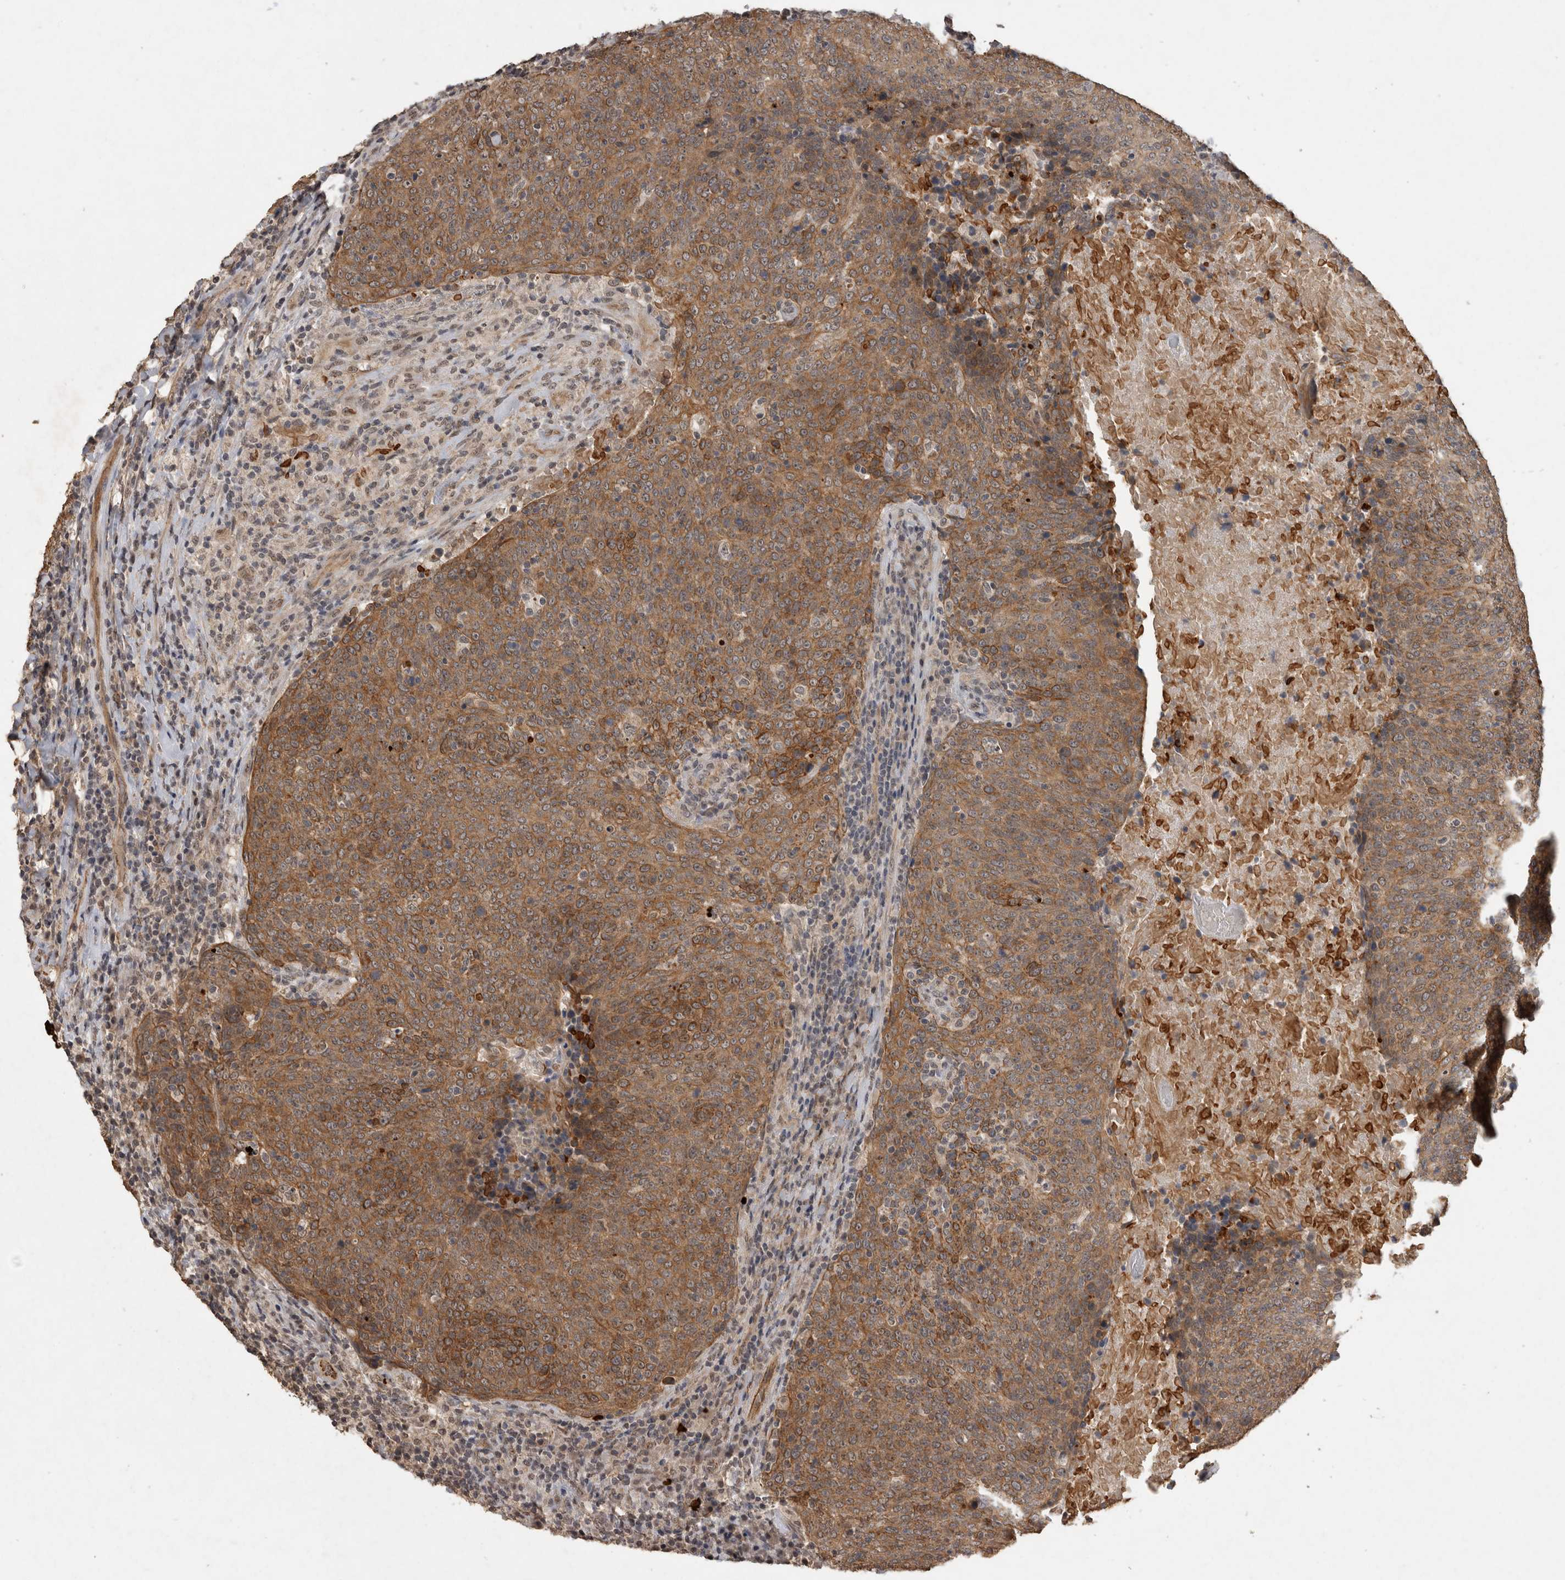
{"staining": {"intensity": "moderate", "quantity": ">75%", "location": "cytoplasmic/membranous"}, "tissue": "head and neck cancer", "cell_type": "Tumor cells", "image_type": "cancer", "snomed": [{"axis": "morphology", "description": "Squamous cell carcinoma, NOS"}, {"axis": "morphology", "description": "Squamous cell carcinoma, metastatic, NOS"}, {"axis": "topography", "description": "Lymph node"}, {"axis": "topography", "description": "Head-Neck"}], "caption": "Moderate cytoplasmic/membranous protein expression is seen in approximately >75% of tumor cells in head and neck cancer.", "gene": "RHPN1", "patient": {"sex": "male", "age": 62}}